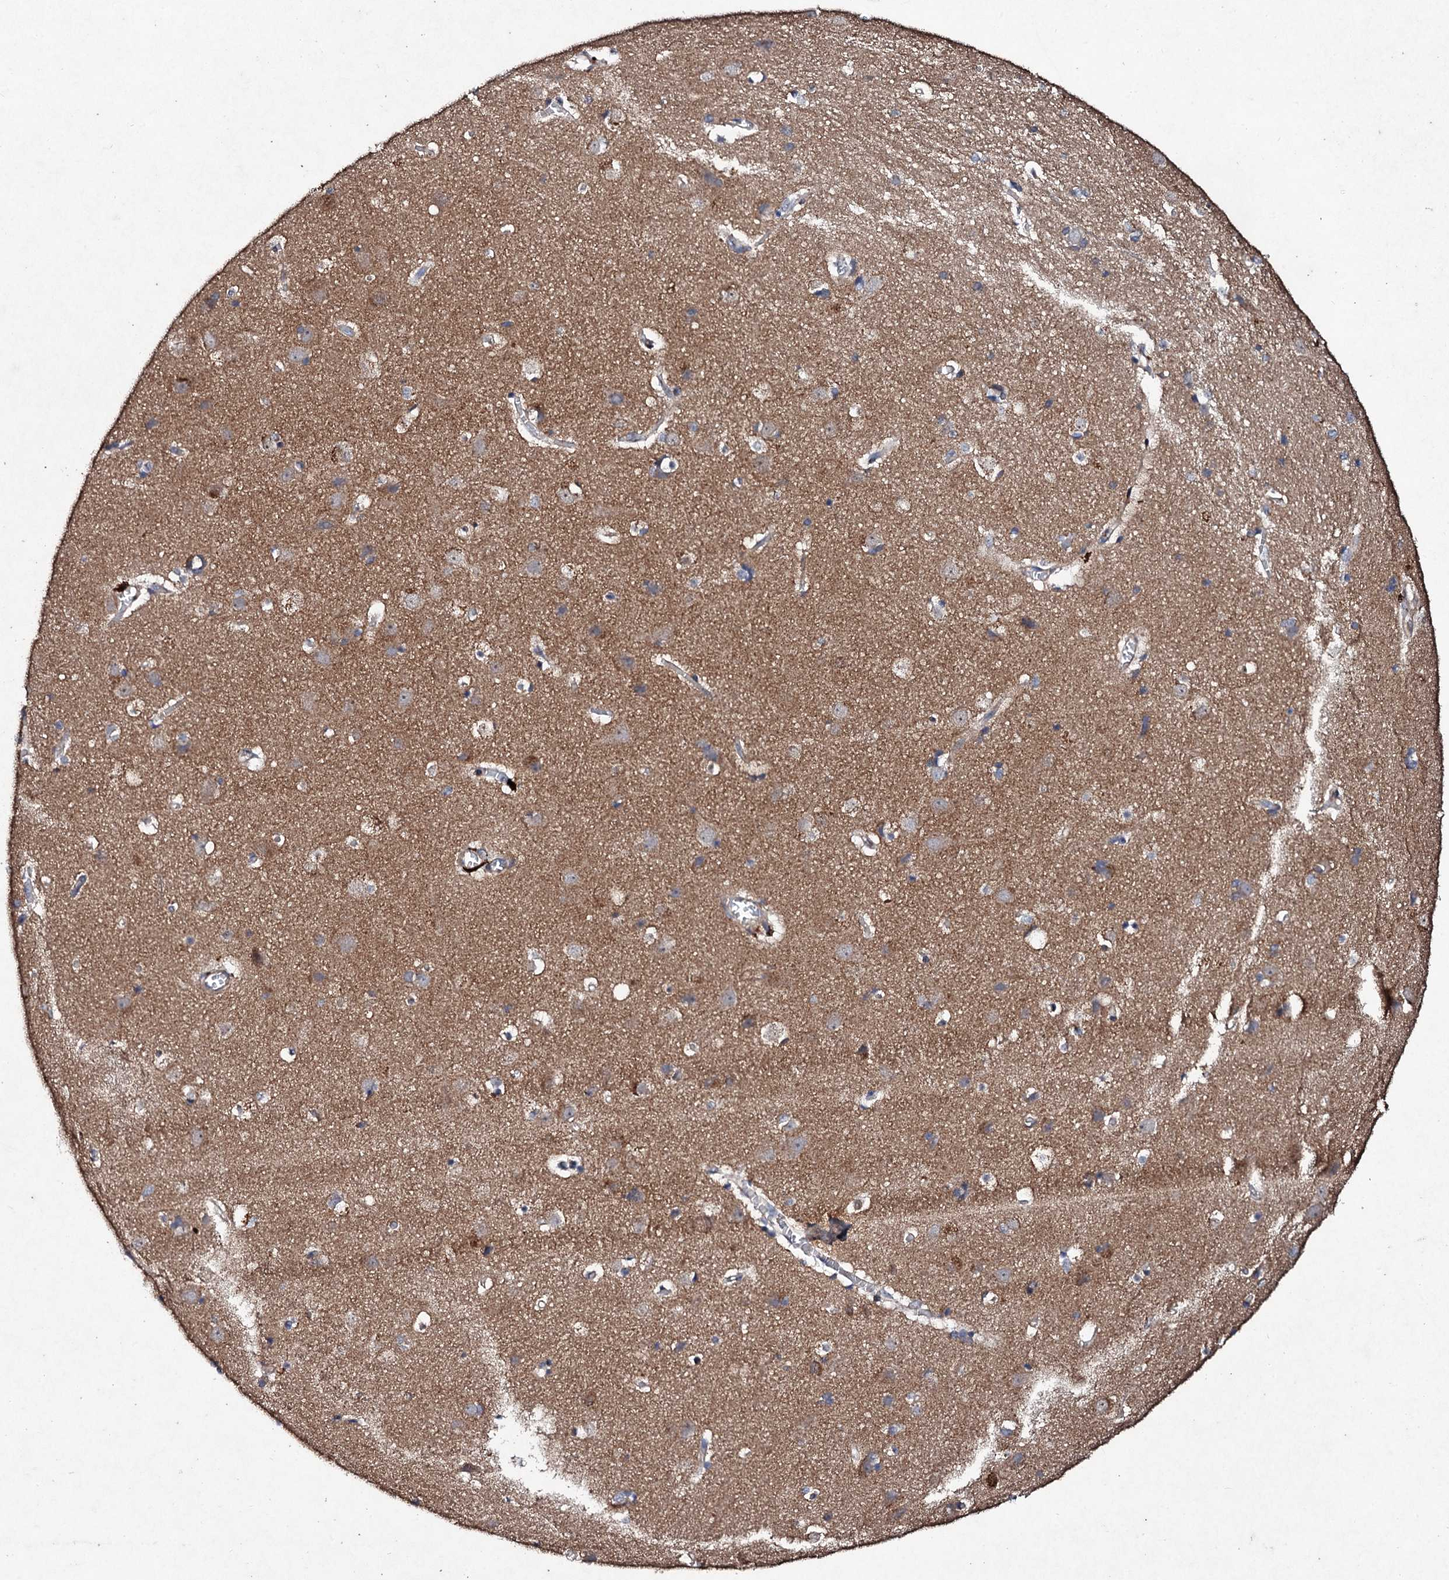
{"staining": {"intensity": "negative", "quantity": "none", "location": "none"}, "tissue": "cerebral cortex", "cell_type": "Endothelial cells", "image_type": "normal", "snomed": [{"axis": "morphology", "description": "Normal tissue, NOS"}, {"axis": "topography", "description": "Cerebral cortex"}], "caption": "This is an IHC photomicrograph of unremarkable human cerebral cortex. There is no staining in endothelial cells.", "gene": "MOCOS", "patient": {"sex": "male", "age": 54}}